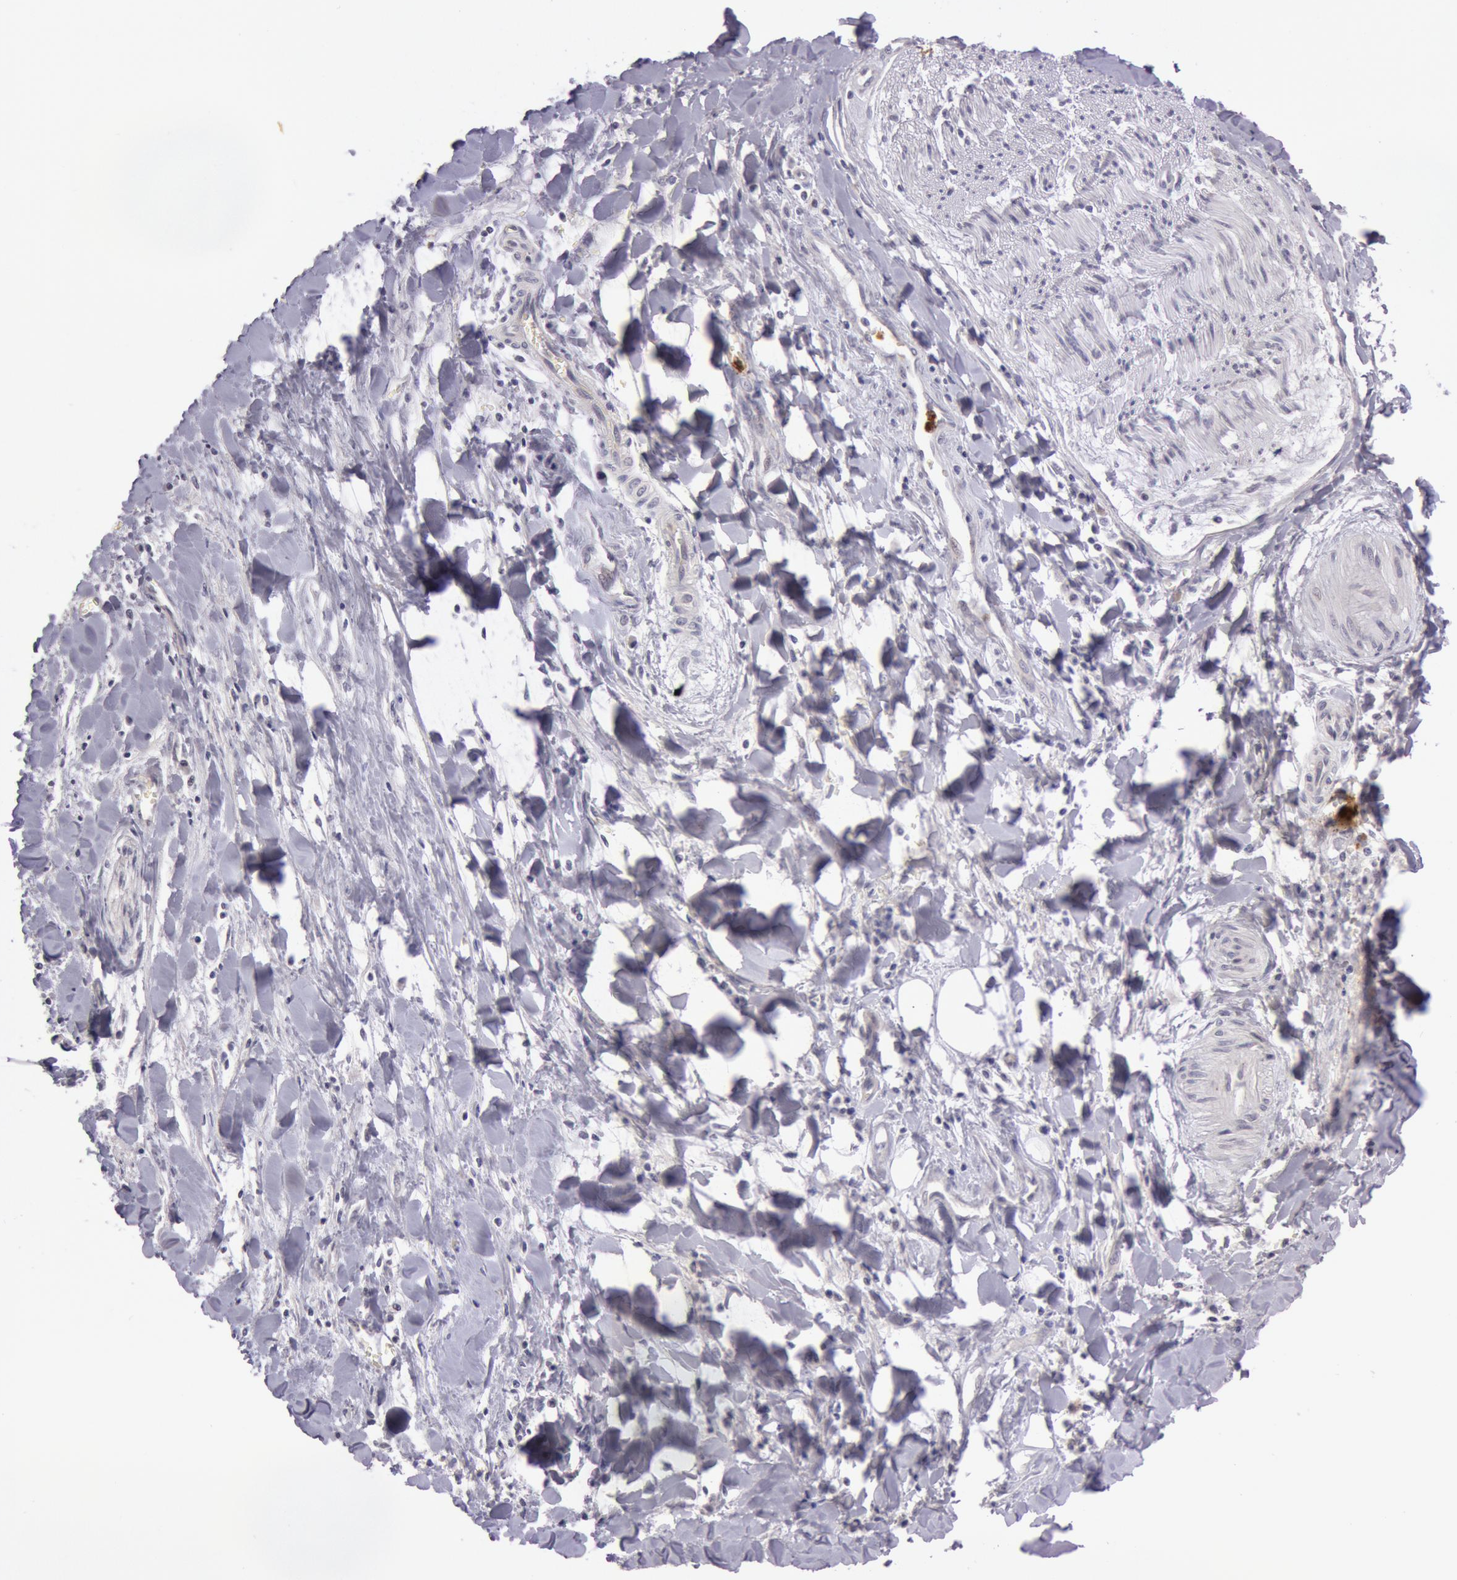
{"staining": {"intensity": "negative", "quantity": "none", "location": "none"}, "tissue": "liver cancer", "cell_type": "Tumor cells", "image_type": "cancer", "snomed": [{"axis": "morphology", "description": "Cholangiocarcinoma"}, {"axis": "topography", "description": "Liver"}], "caption": "Tumor cells are negative for brown protein staining in liver cancer (cholangiocarcinoma).", "gene": "KDM6A", "patient": {"sex": "male", "age": 57}}